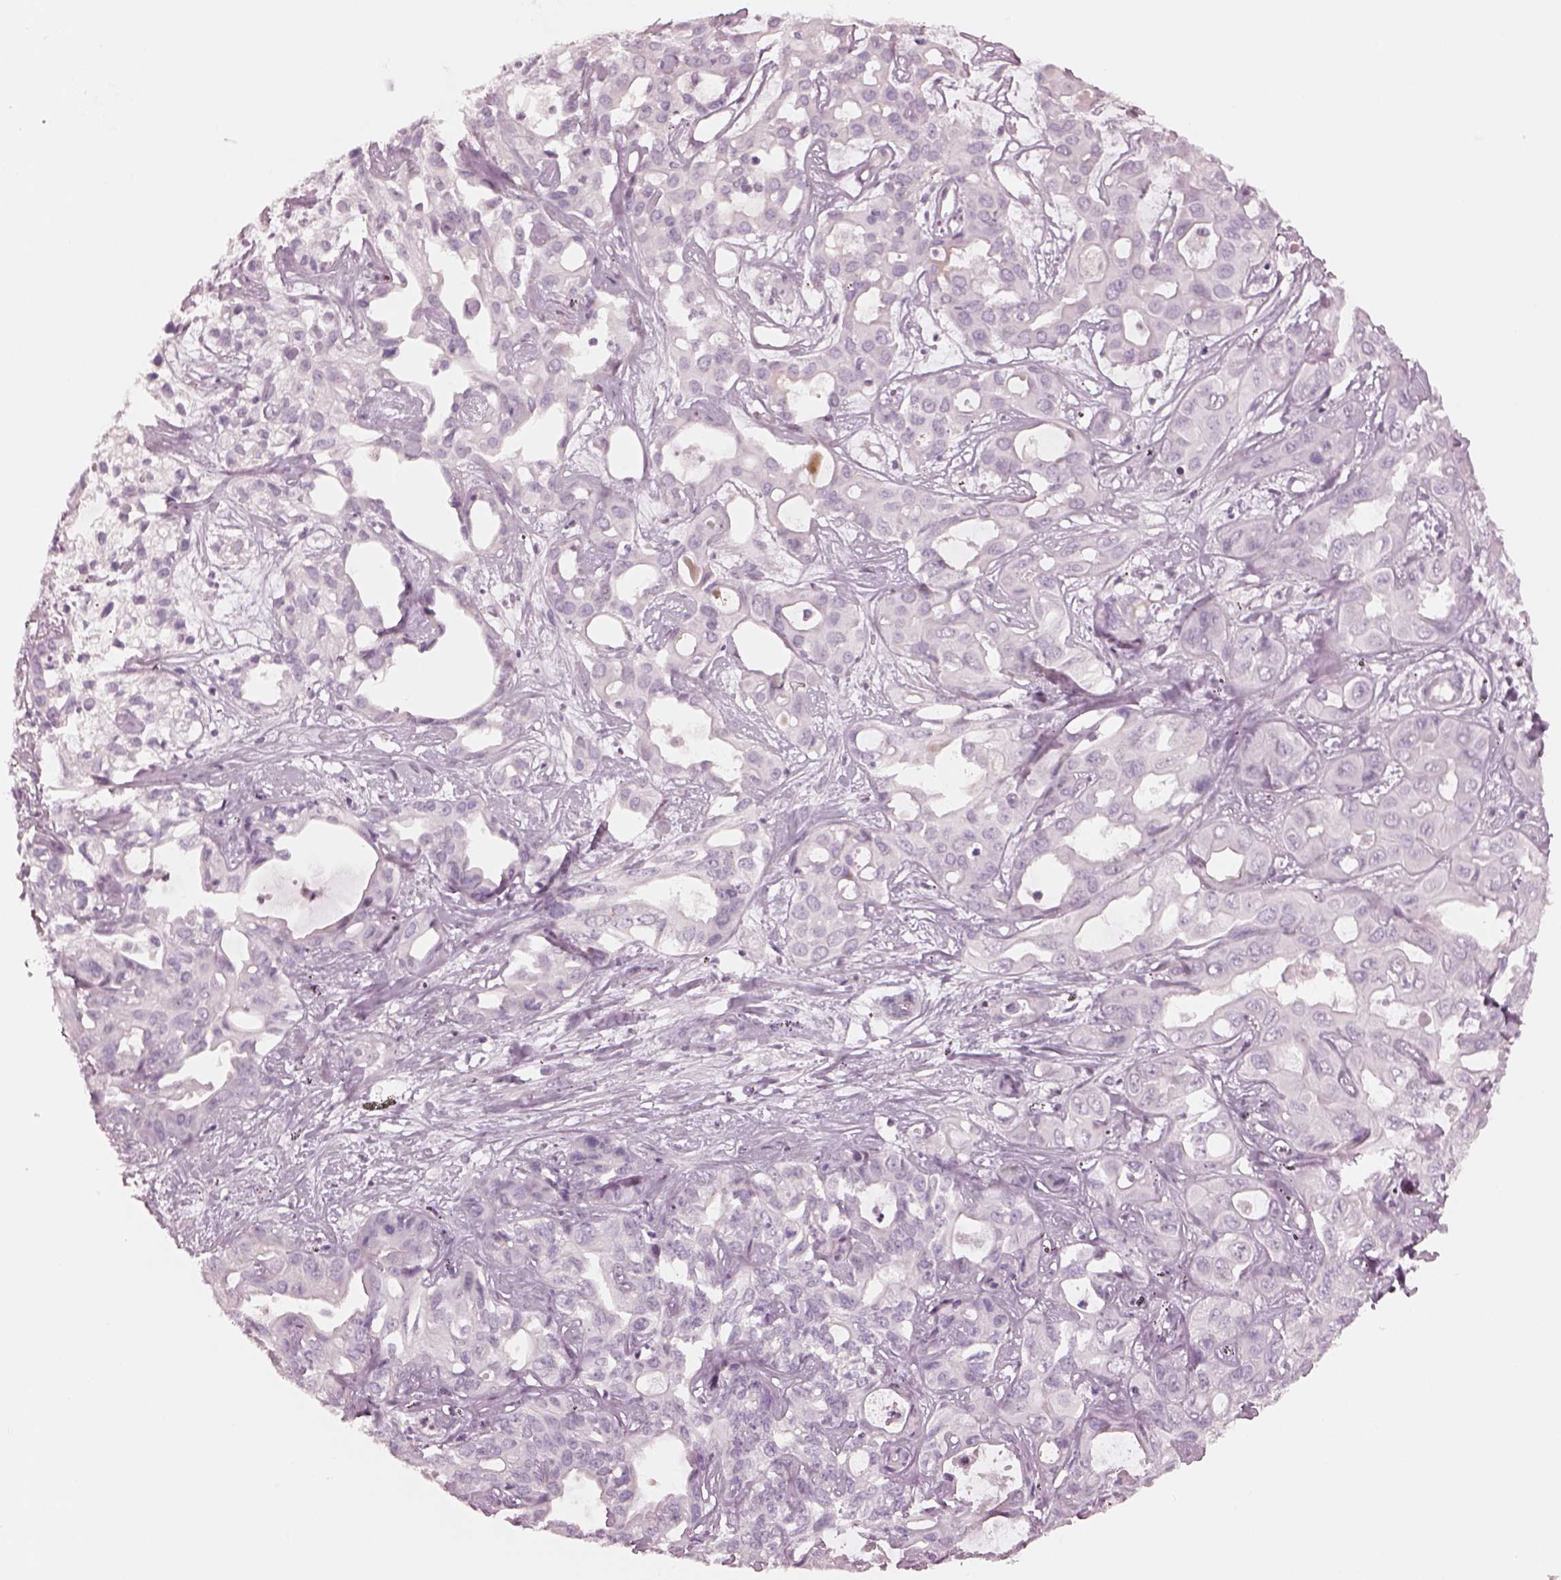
{"staining": {"intensity": "negative", "quantity": "none", "location": "none"}, "tissue": "liver cancer", "cell_type": "Tumor cells", "image_type": "cancer", "snomed": [{"axis": "morphology", "description": "Cholangiocarcinoma"}, {"axis": "topography", "description": "Liver"}], "caption": "Tumor cells show no significant protein positivity in cholangiocarcinoma (liver). (DAB immunohistochemistry with hematoxylin counter stain).", "gene": "EGR4", "patient": {"sex": "female", "age": 60}}